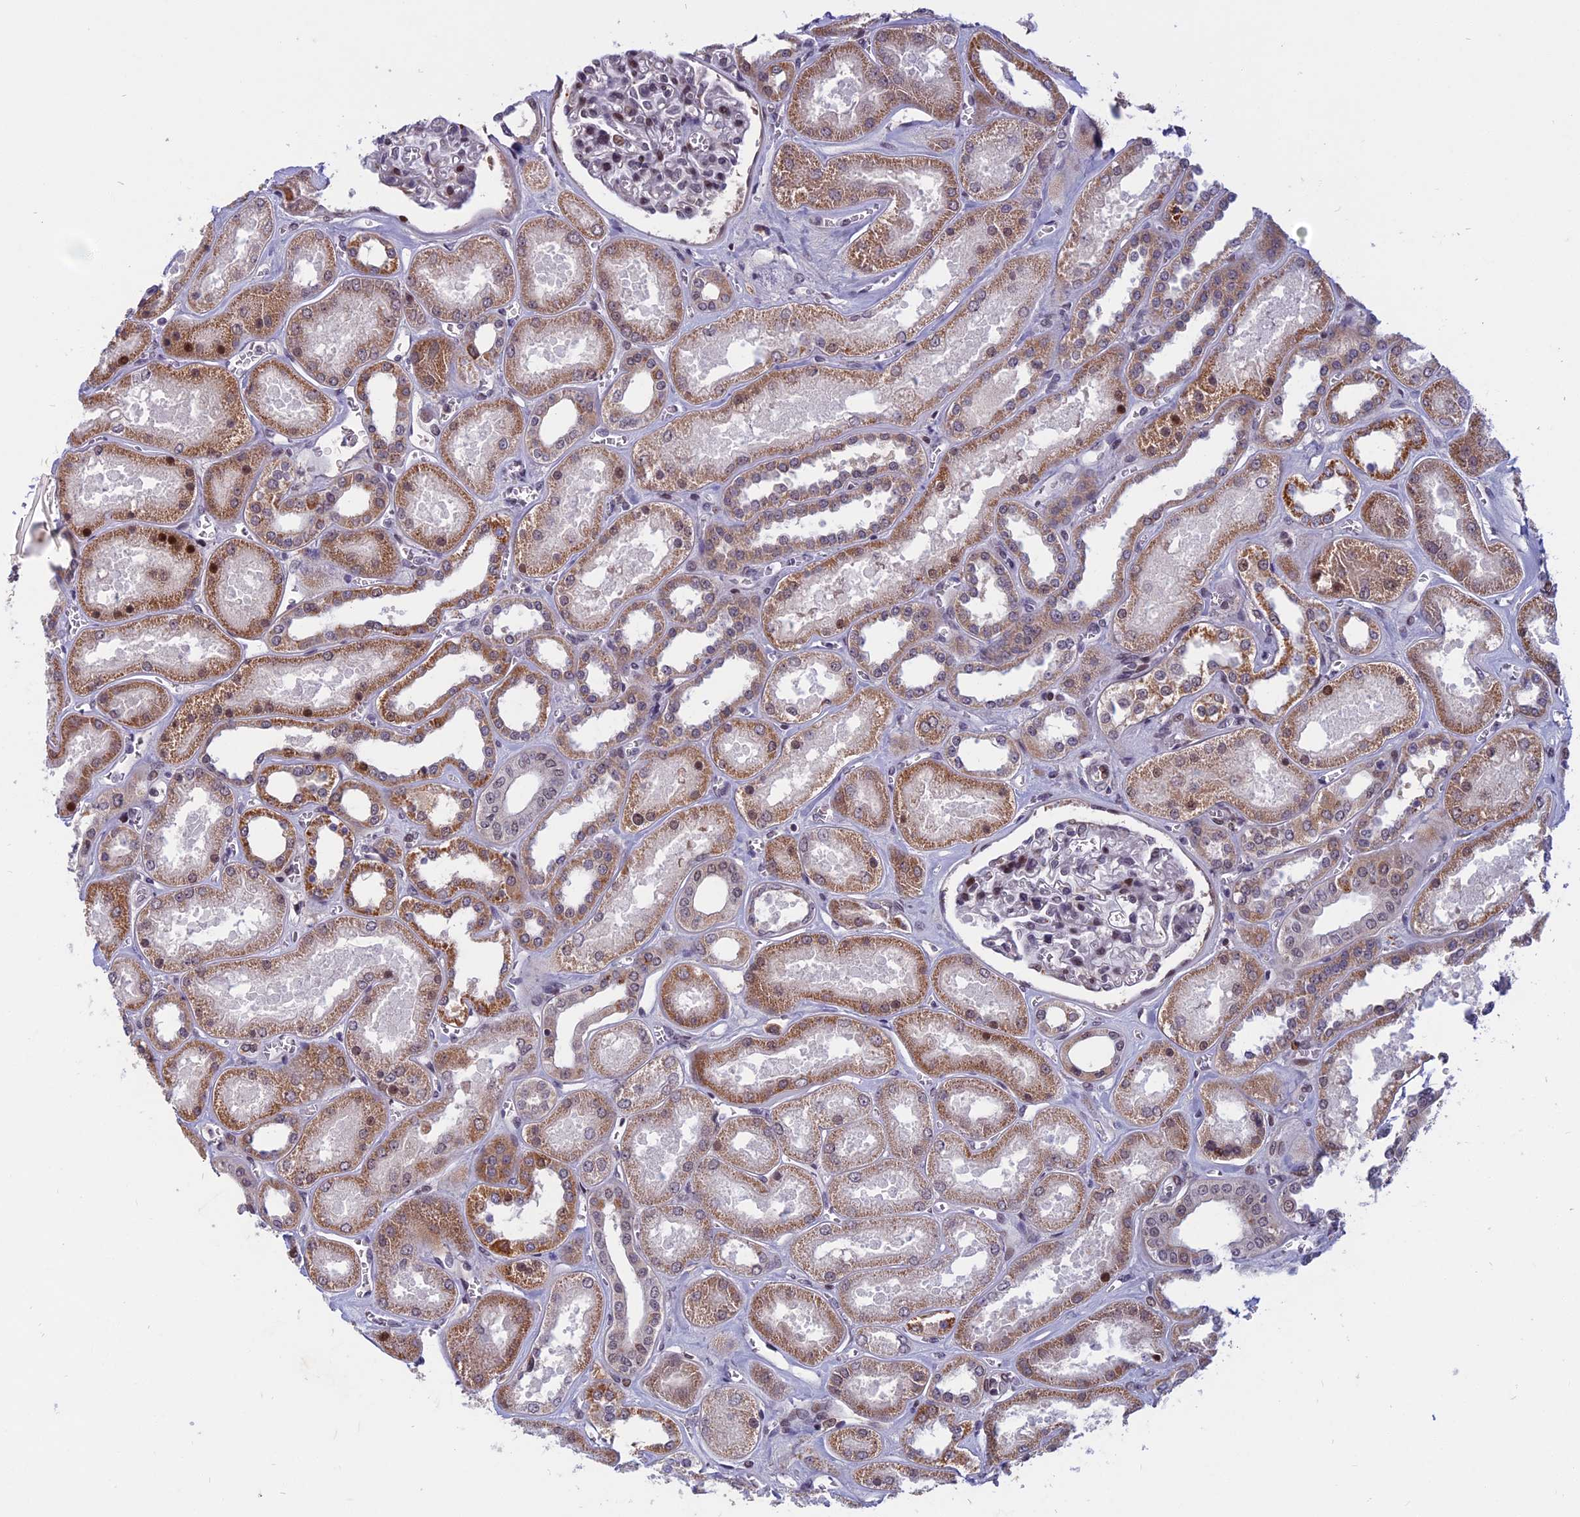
{"staining": {"intensity": "moderate", "quantity": "25%-75%", "location": "nuclear"}, "tissue": "kidney", "cell_type": "Cells in glomeruli", "image_type": "normal", "snomed": [{"axis": "morphology", "description": "Normal tissue, NOS"}, {"axis": "morphology", "description": "Adenocarcinoma, NOS"}, {"axis": "topography", "description": "Kidney"}], "caption": "A high-resolution photomicrograph shows immunohistochemistry (IHC) staining of normal kidney, which demonstrates moderate nuclear positivity in approximately 25%-75% of cells in glomeruli.", "gene": "CDC7", "patient": {"sex": "female", "age": 68}}